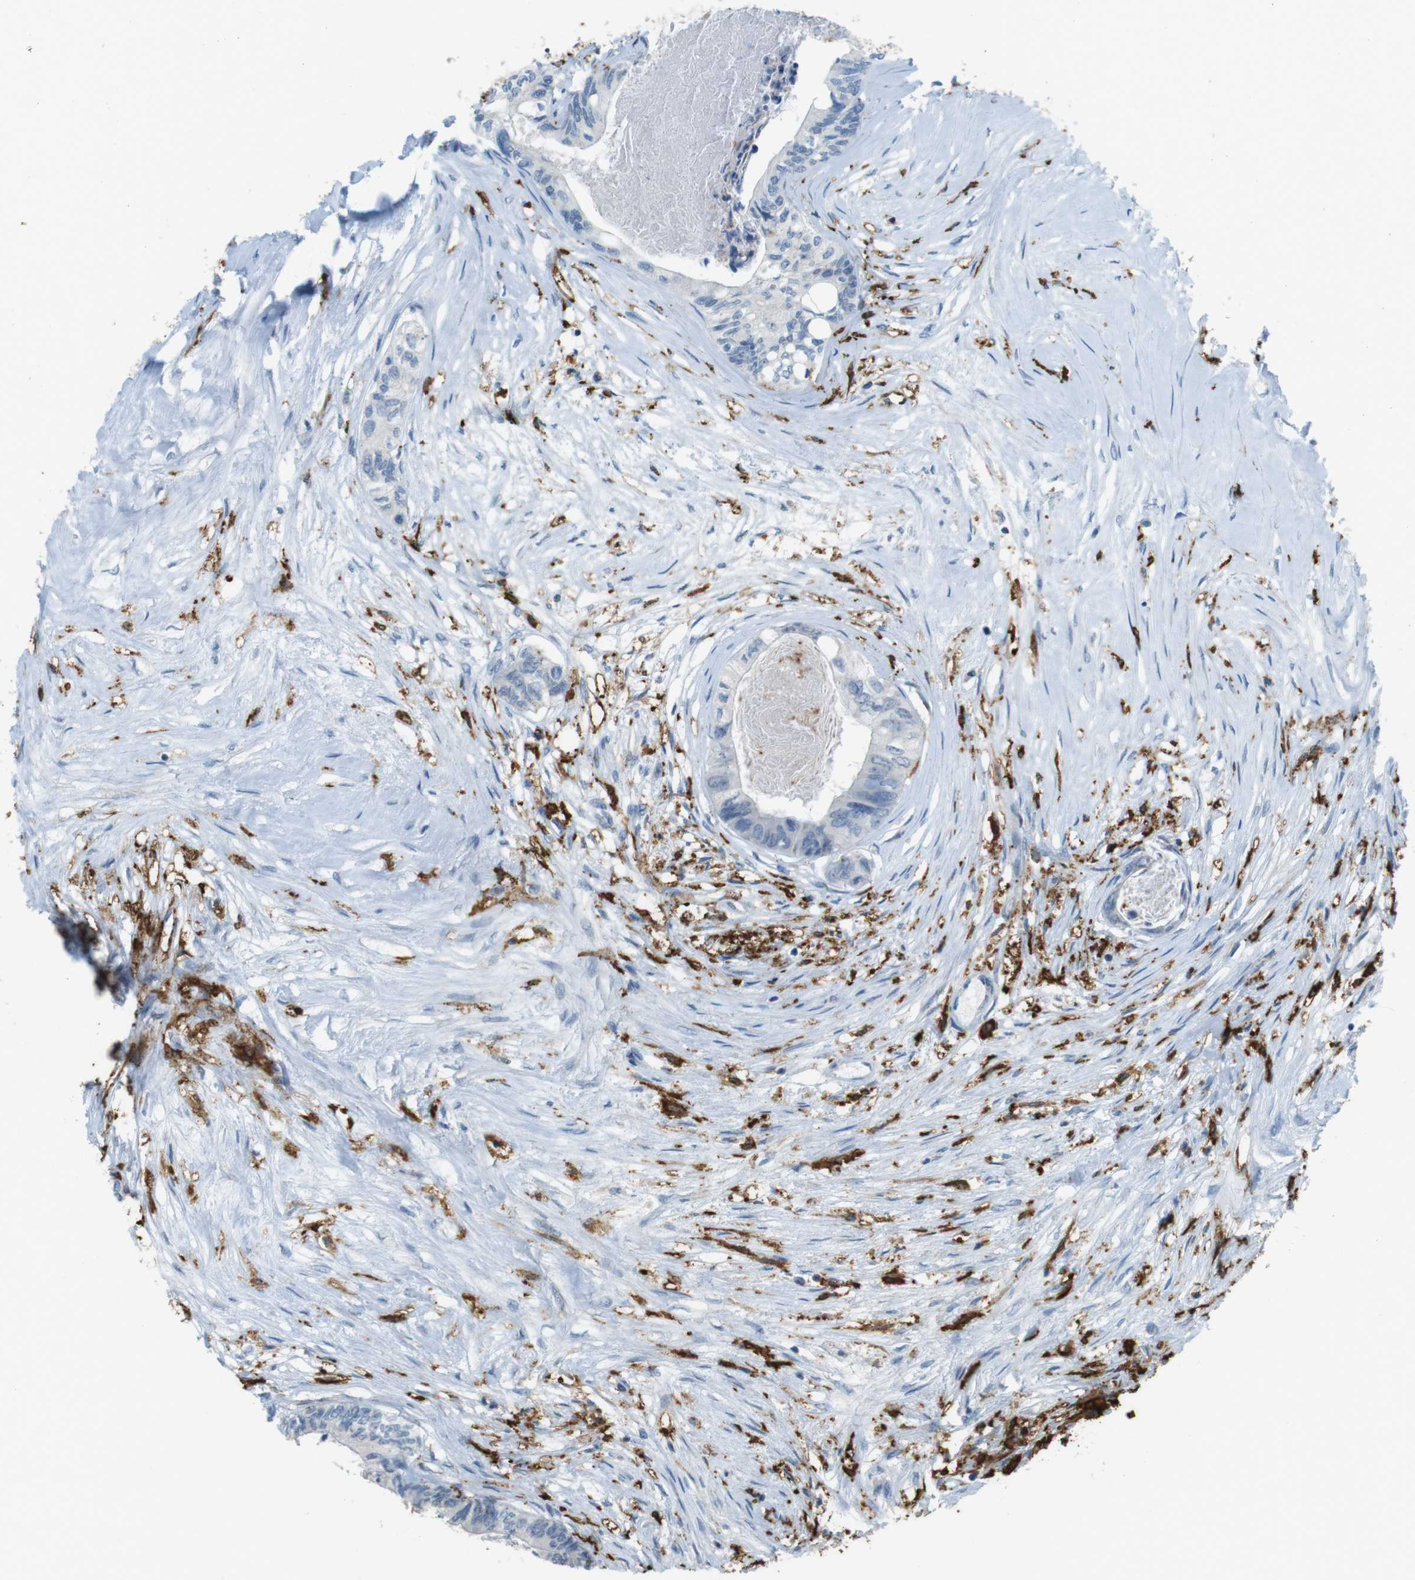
{"staining": {"intensity": "negative", "quantity": "none", "location": "none"}, "tissue": "colorectal cancer", "cell_type": "Tumor cells", "image_type": "cancer", "snomed": [{"axis": "morphology", "description": "Adenocarcinoma, NOS"}, {"axis": "topography", "description": "Rectum"}], "caption": "A histopathology image of colorectal cancer (adenocarcinoma) stained for a protein exhibits no brown staining in tumor cells.", "gene": "HLA-DRA", "patient": {"sex": "male", "age": 63}}